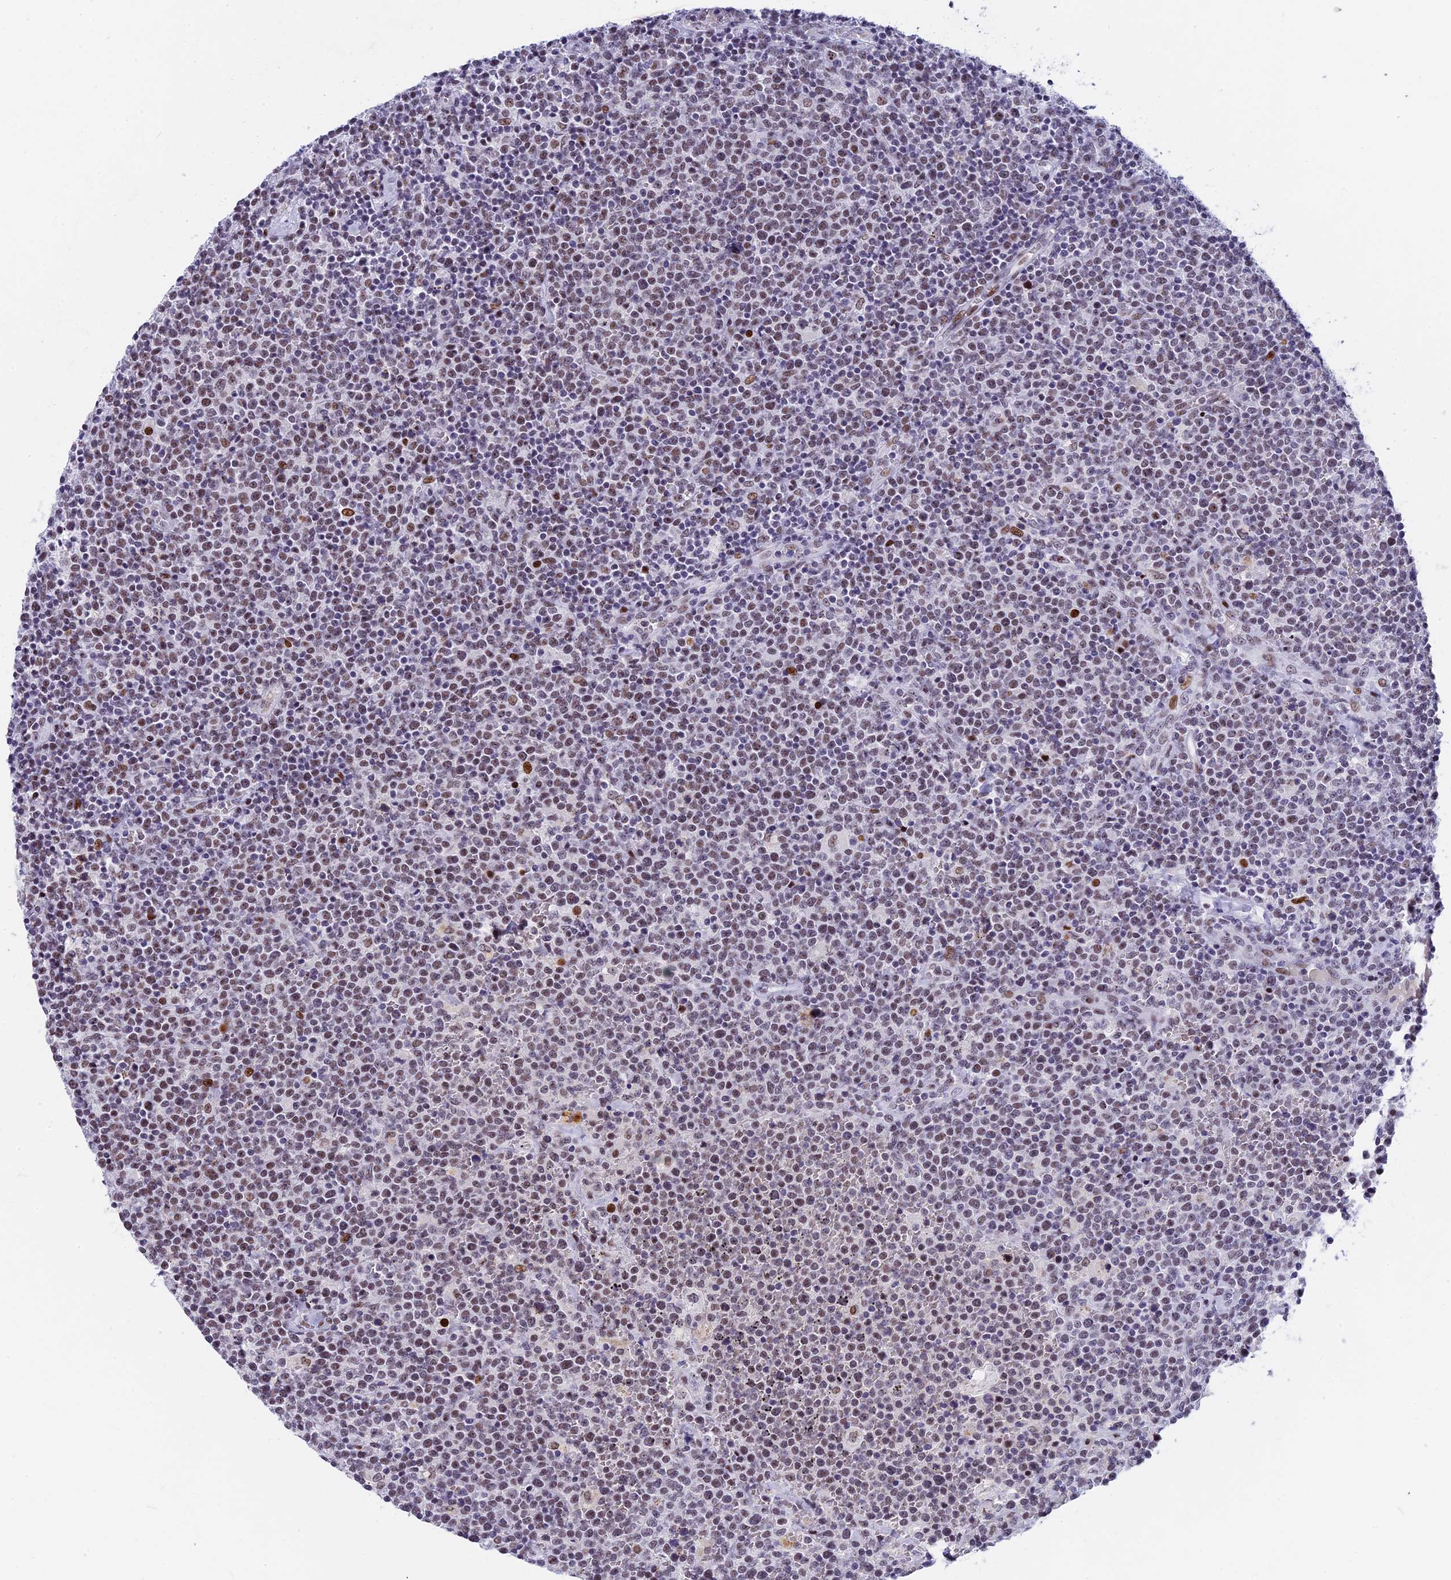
{"staining": {"intensity": "weak", "quantity": ">75%", "location": "nuclear"}, "tissue": "lymphoma", "cell_type": "Tumor cells", "image_type": "cancer", "snomed": [{"axis": "morphology", "description": "Malignant lymphoma, non-Hodgkin's type, High grade"}, {"axis": "topography", "description": "Lymph node"}], "caption": "Protein expression analysis of high-grade malignant lymphoma, non-Hodgkin's type exhibits weak nuclear positivity in approximately >75% of tumor cells. (DAB (3,3'-diaminobenzidine) IHC, brown staining for protein, blue staining for nuclei).", "gene": "NSA2", "patient": {"sex": "male", "age": 61}}